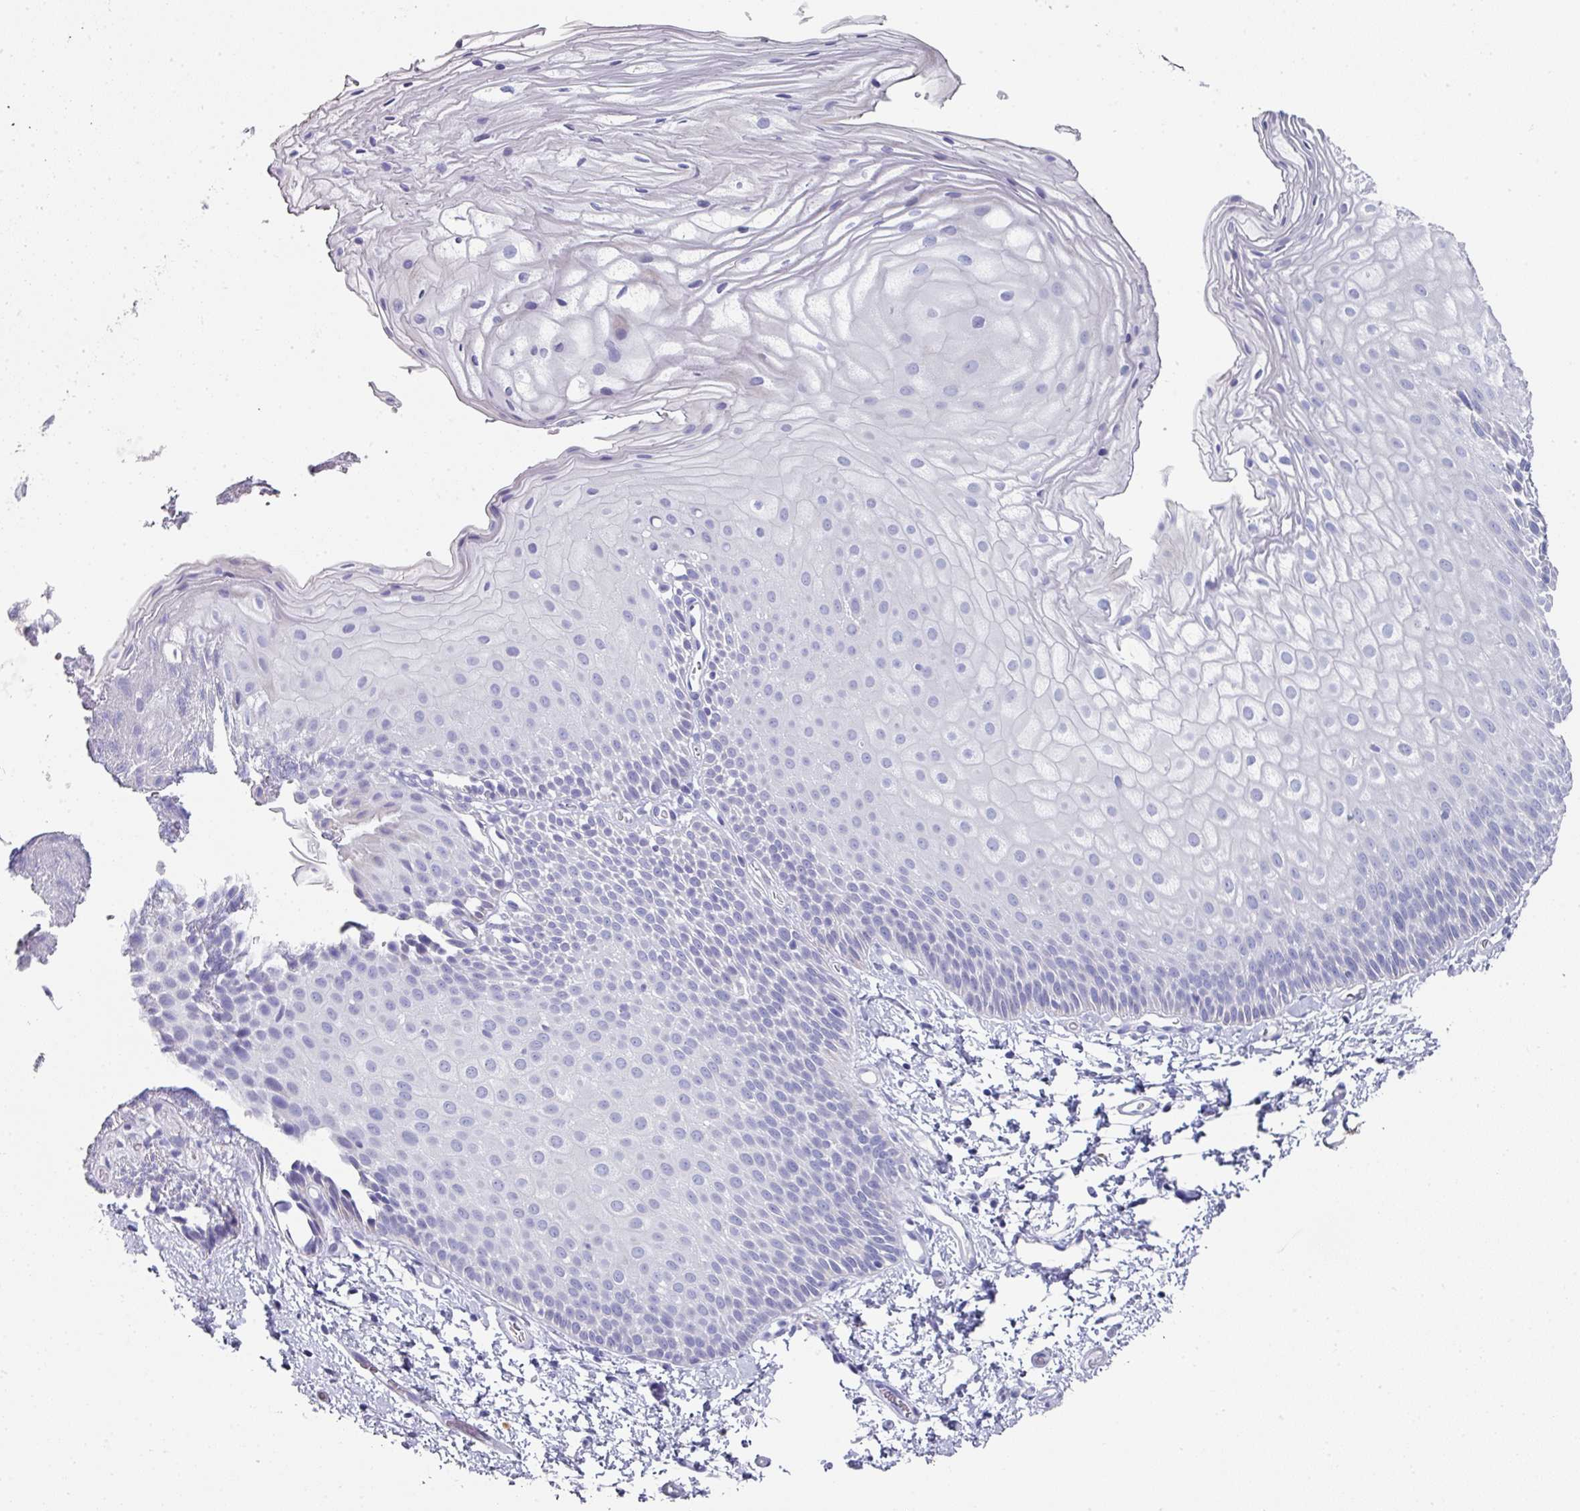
{"staining": {"intensity": "negative", "quantity": "none", "location": "none"}, "tissue": "skin", "cell_type": "Epidermal cells", "image_type": "normal", "snomed": [{"axis": "morphology", "description": "Normal tissue, NOS"}, {"axis": "topography", "description": "Anal"}], "caption": "Immunohistochemistry (IHC) of normal human skin reveals no expression in epidermal cells.", "gene": "SETBP1", "patient": {"sex": "female", "age": 40}}